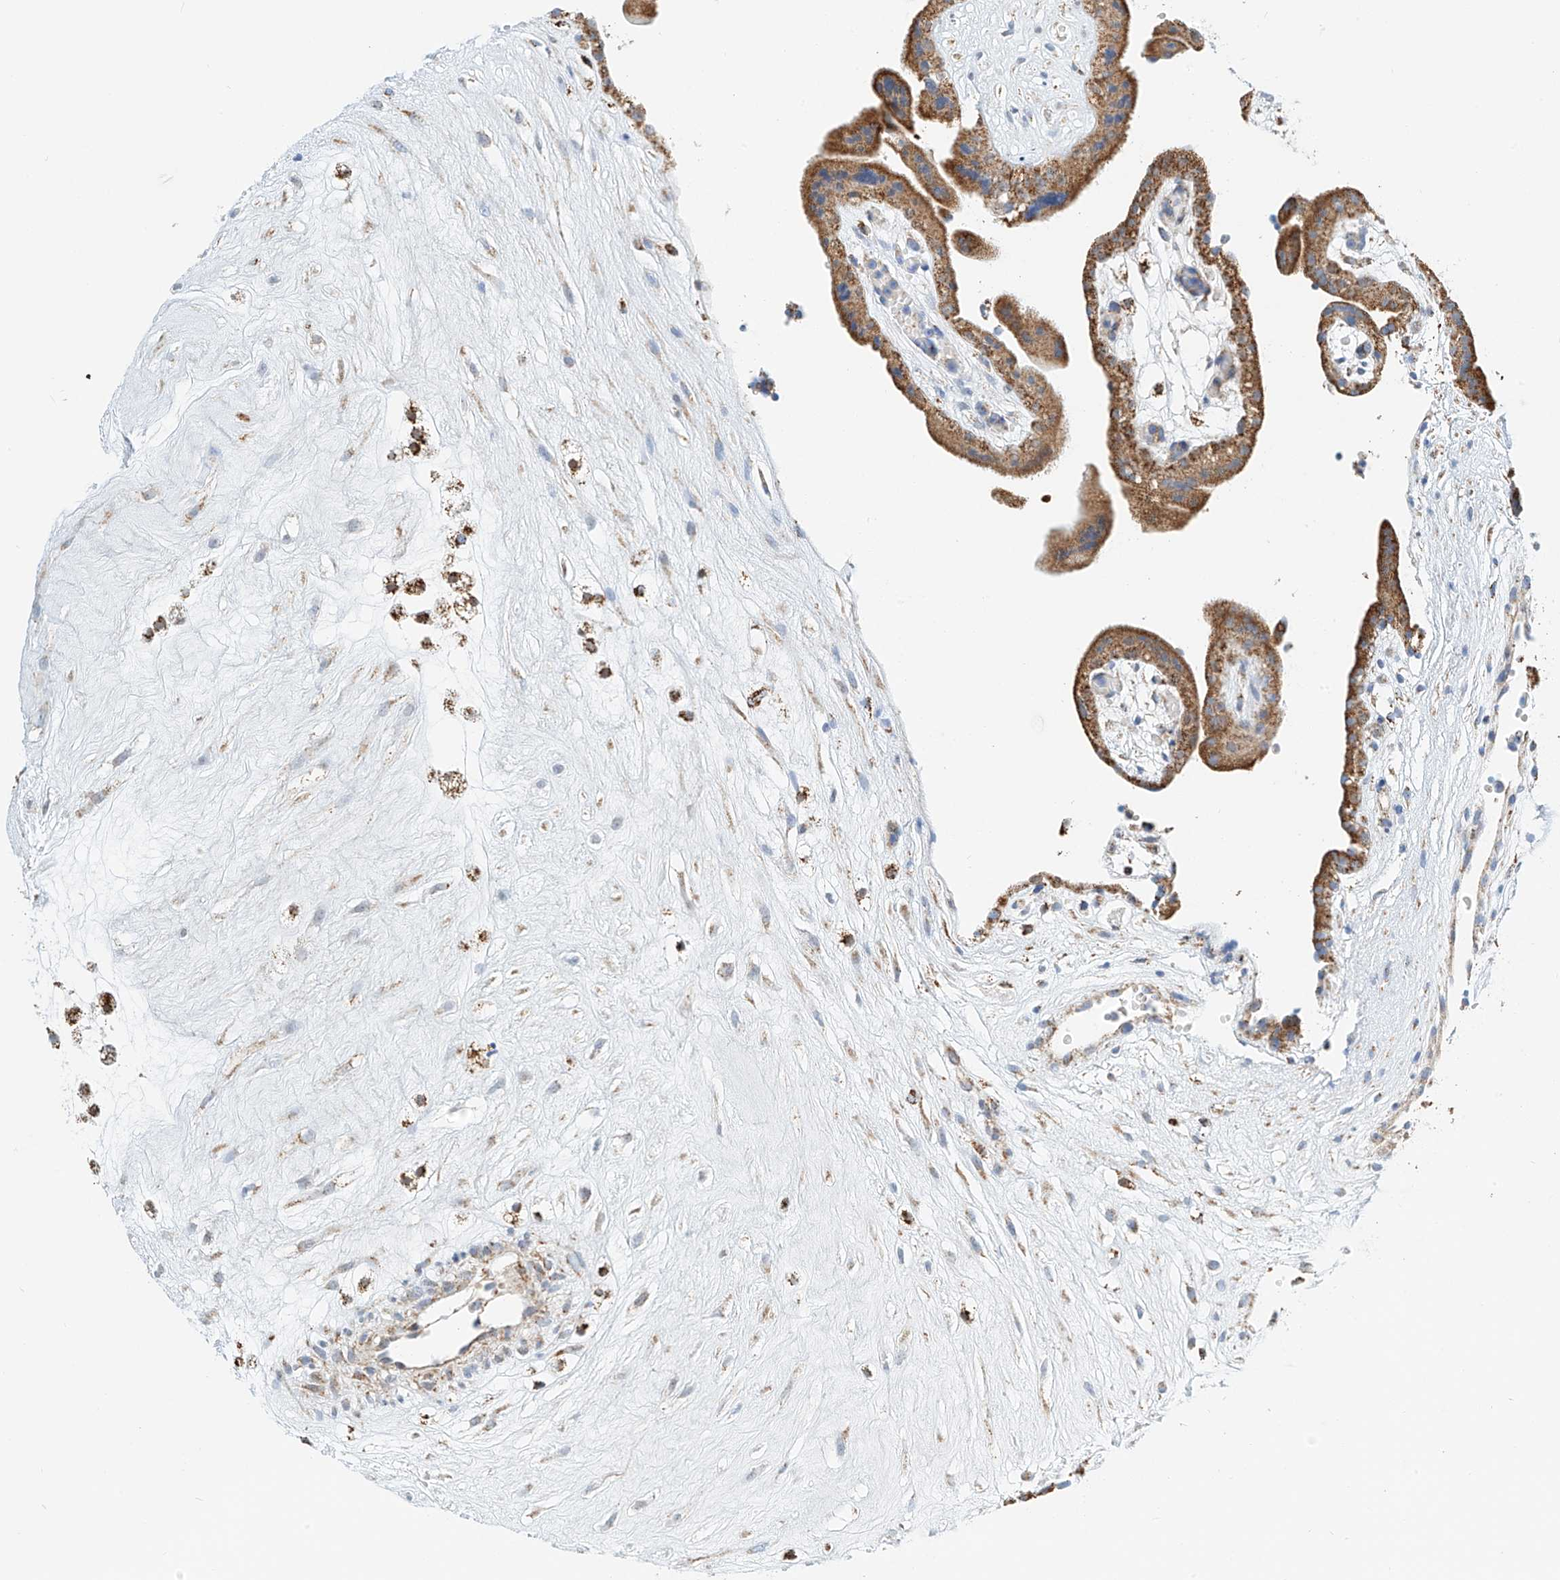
{"staining": {"intensity": "moderate", "quantity": ">75%", "location": "cytoplasmic/membranous"}, "tissue": "placenta", "cell_type": "Trophoblastic cells", "image_type": "normal", "snomed": [{"axis": "morphology", "description": "Normal tissue, NOS"}, {"axis": "topography", "description": "Placenta"}], "caption": "Immunohistochemical staining of unremarkable placenta exhibits >75% levels of moderate cytoplasmic/membranous protein positivity in approximately >75% of trophoblastic cells. The protein of interest is shown in brown color, while the nuclei are stained blue.", "gene": "PPA2", "patient": {"sex": "female", "age": 18}}